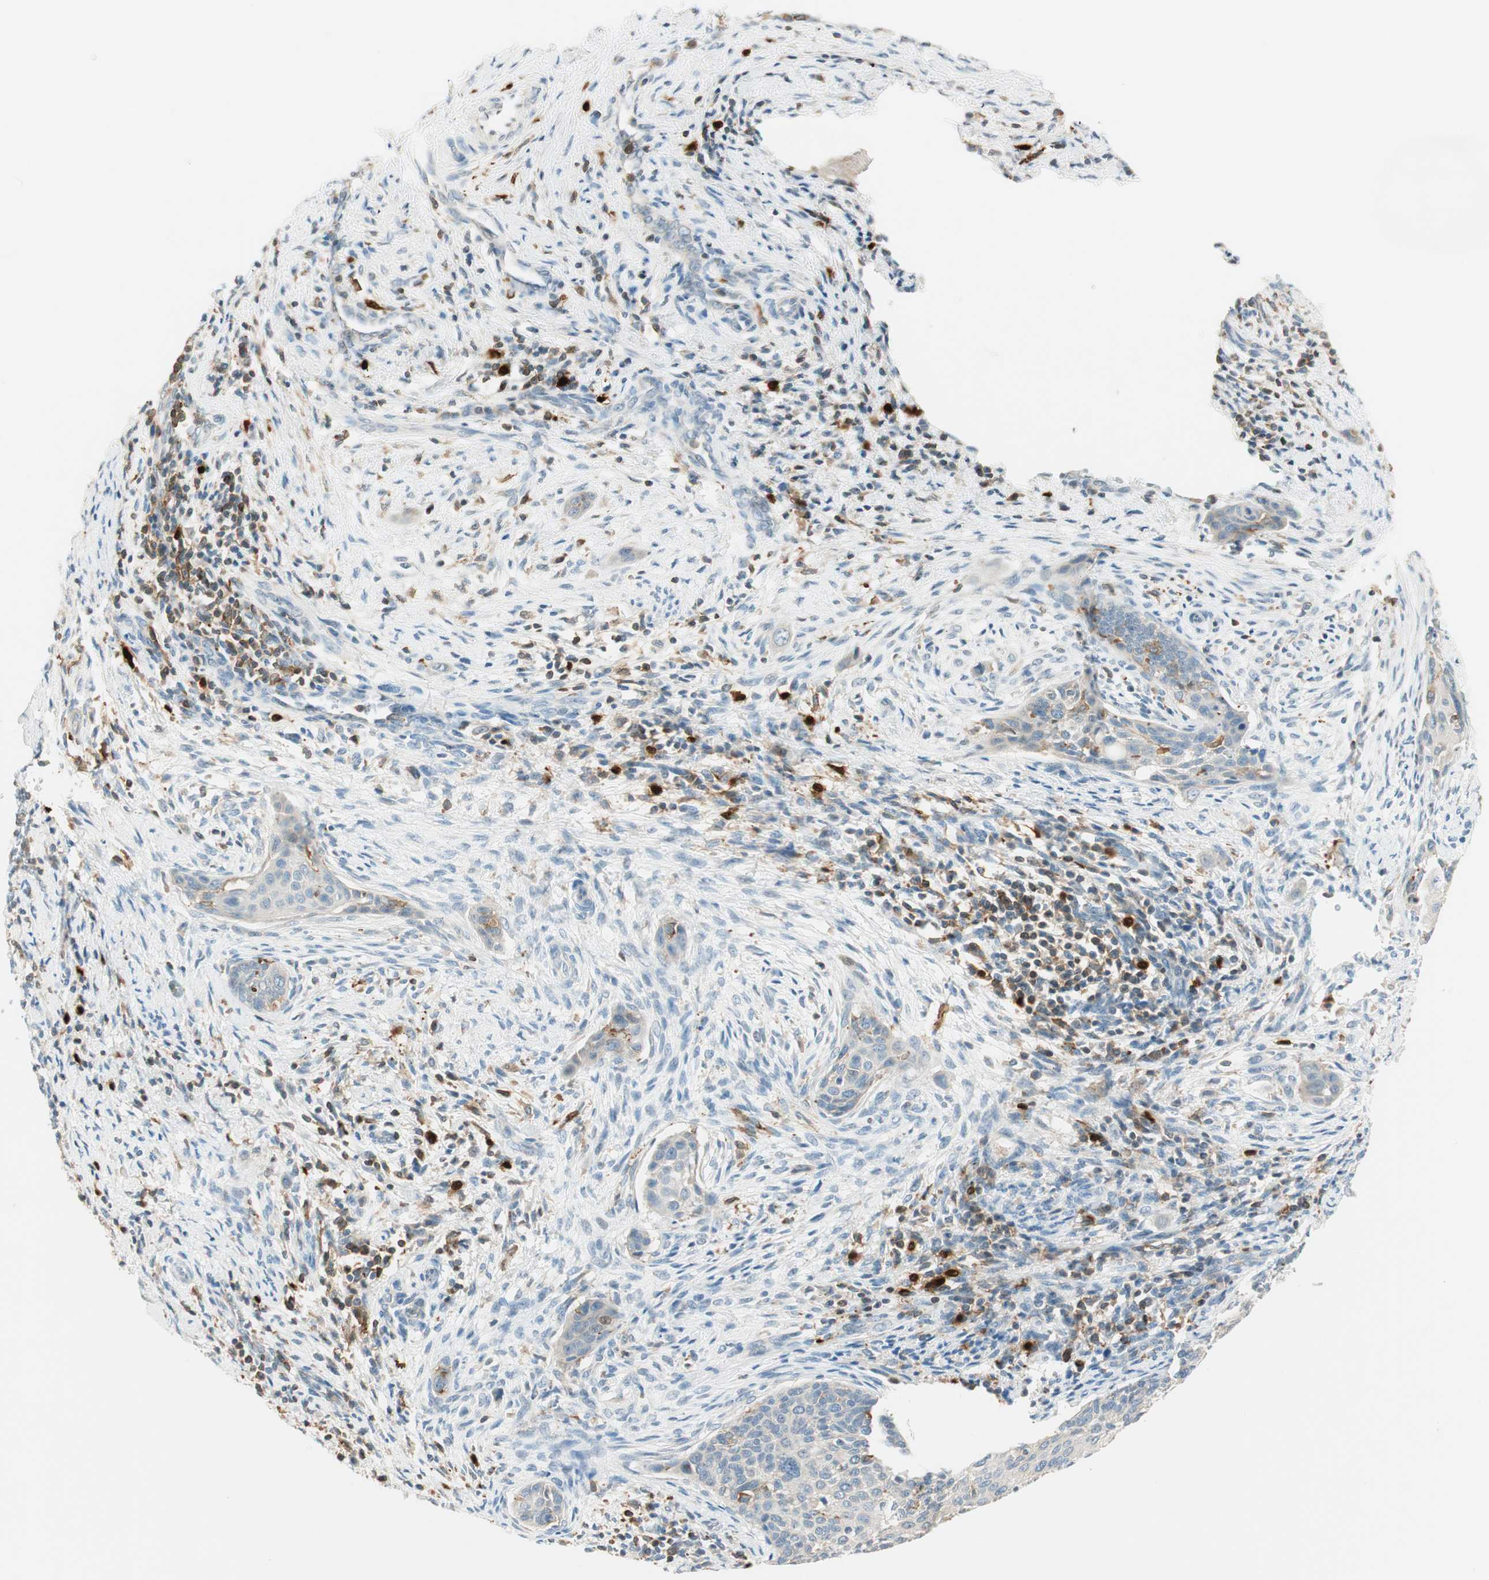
{"staining": {"intensity": "moderate", "quantity": "25%-75%", "location": "cytoplasmic/membranous"}, "tissue": "cervical cancer", "cell_type": "Tumor cells", "image_type": "cancer", "snomed": [{"axis": "morphology", "description": "Squamous cell carcinoma, NOS"}, {"axis": "topography", "description": "Cervix"}], "caption": "Immunohistochemical staining of human cervical squamous cell carcinoma exhibits medium levels of moderate cytoplasmic/membranous expression in about 25%-75% of tumor cells.", "gene": "HPGD", "patient": {"sex": "female", "age": 33}}